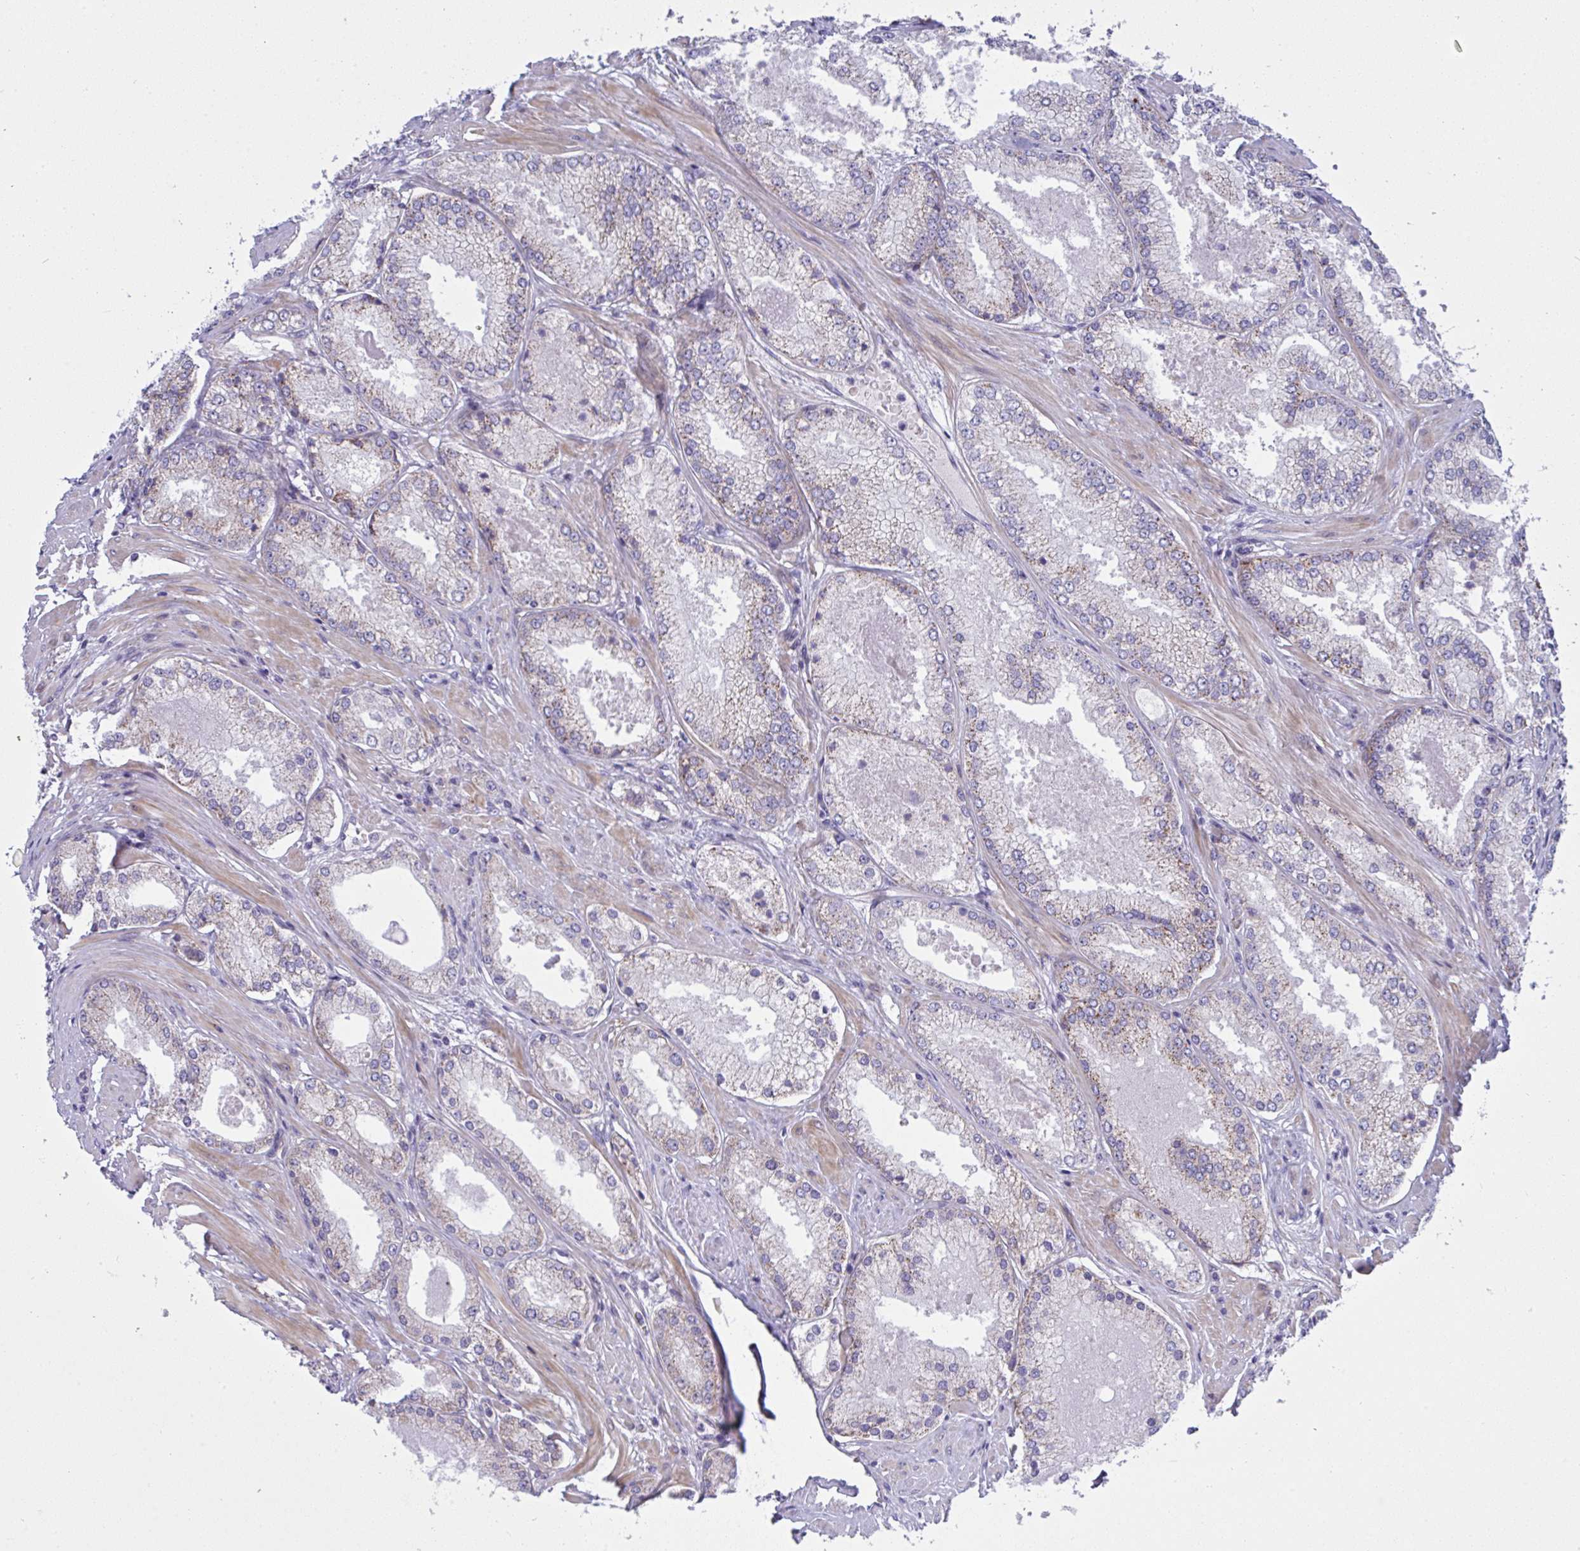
{"staining": {"intensity": "moderate", "quantity": "25%-75%", "location": "cytoplasmic/membranous"}, "tissue": "prostate cancer", "cell_type": "Tumor cells", "image_type": "cancer", "snomed": [{"axis": "morphology", "description": "Adenocarcinoma, Low grade"}, {"axis": "topography", "description": "Prostate"}], "caption": "Immunohistochemistry of prostate cancer (low-grade adenocarcinoma) shows medium levels of moderate cytoplasmic/membranous staining in about 25%-75% of tumor cells.", "gene": "NTN1", "patient": {"sex": "male", "age": 68}}